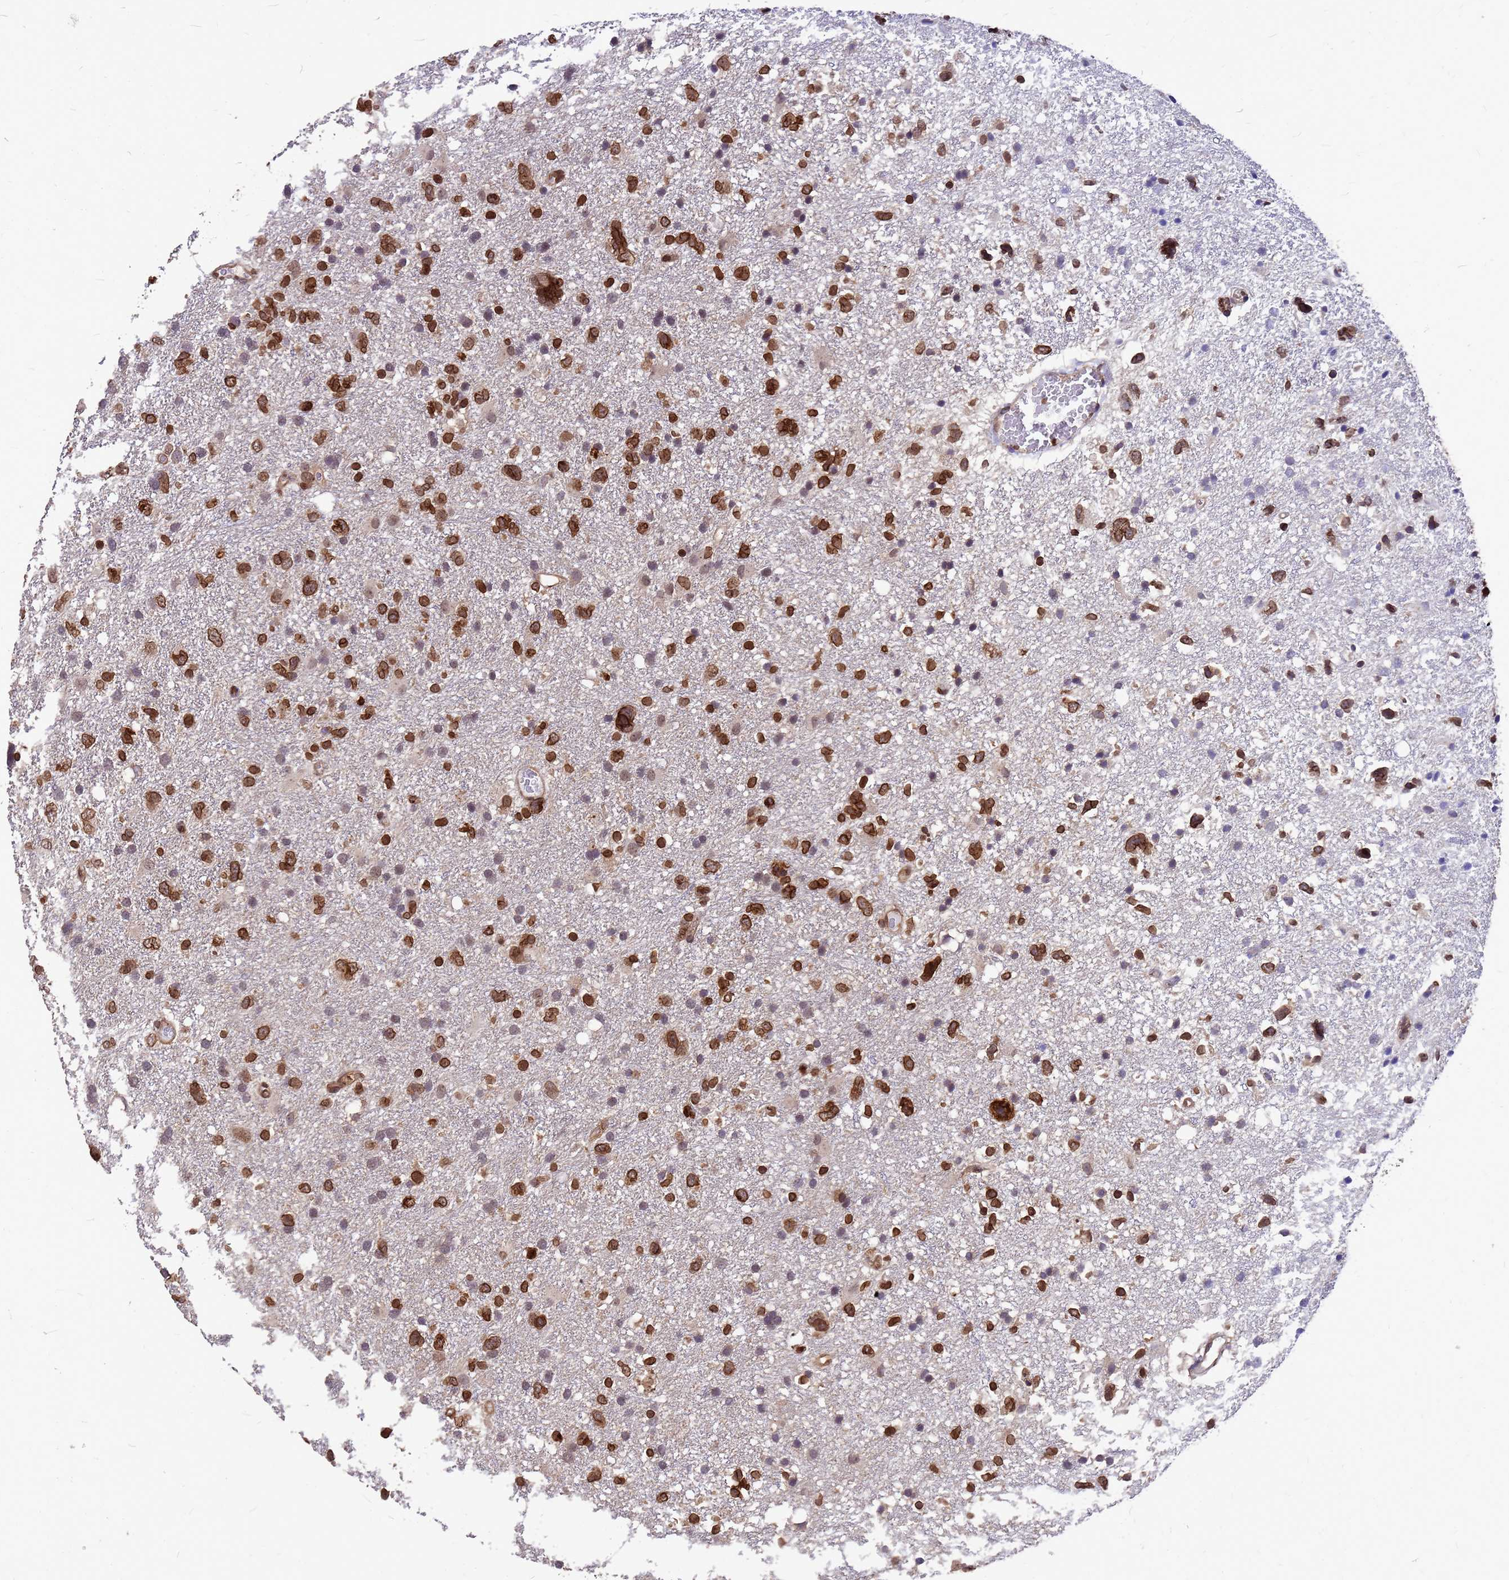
{"staining": {"intensity": "strong", "quantity": ">75%", "location": "nuclear"}, "tissue": "glioma", "cell_type": "Tumor cells", "image_type": "cancer", "snomed": [{"axis": "morphology", "description": "Glioma, malignant, High grade"}, {"axis": "topography", "description": "Brain"}], "caption": "Tumor cells demonstrate high levels of strong nuclear expression in about >75% of cells in human glioma.", "gene": "C1orf35", "patient": {"sex": "male", "age": 61}}